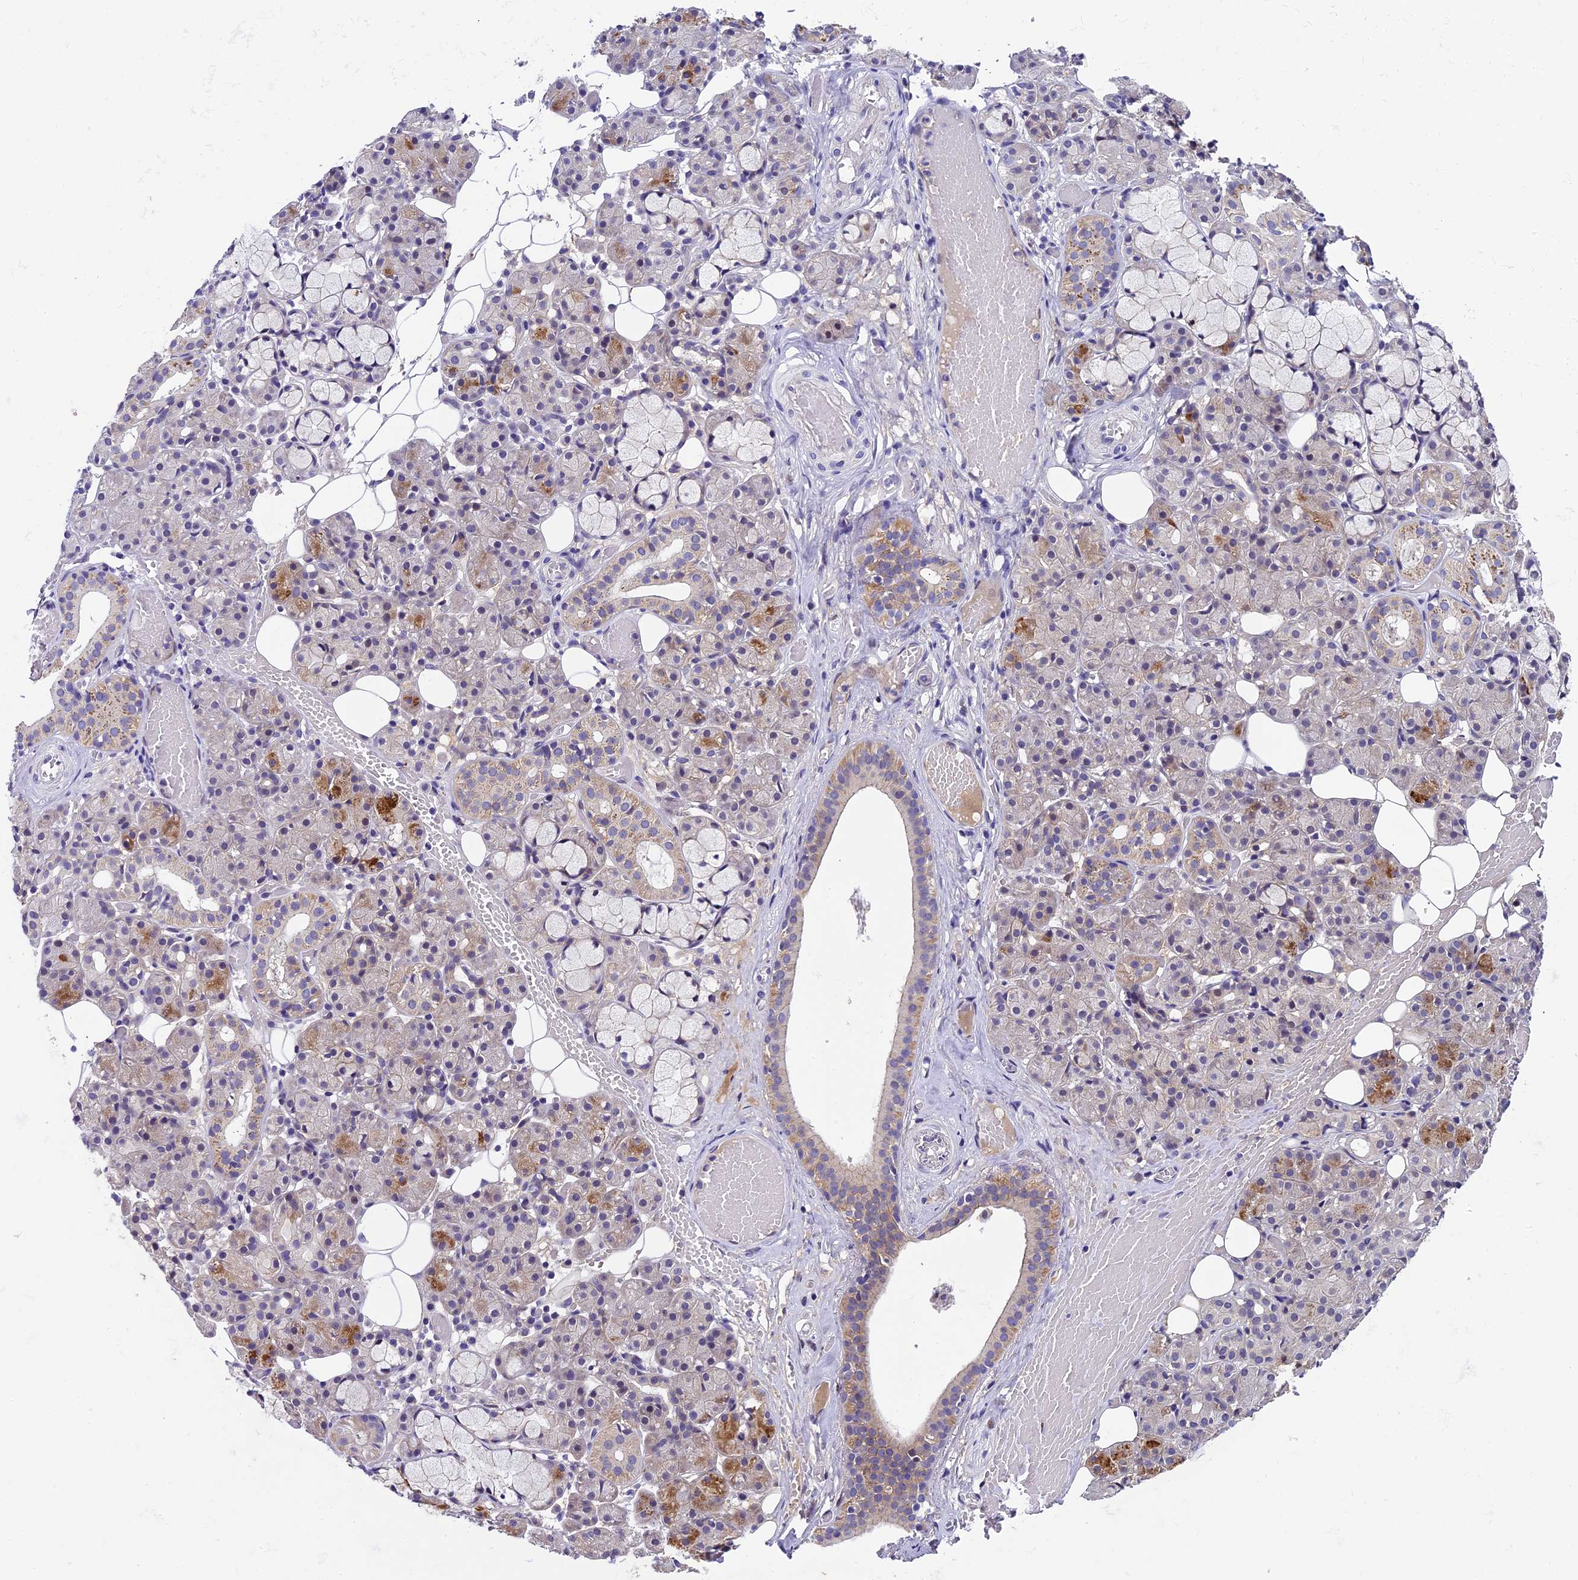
{"staining": {"intensity": "moderate", "quantity": "<25%", "location": "cytoplasmic/membranous"}, "tissue": "salivary gland", "cell_type": "Glandular cells", "image_type": "normal", "snomed": [{"axis": "morphology", "description": "Normal tissue, NOS"}, {"axis": "topography", "description": "Salivary gland"}], "caption": "High-magnification brightfield microscopy of benign salivary gland stained with DAB (brown) and counterstained with hematoxylin (blue). glandular cells exhibit moderate cytoplasmic/membranous positivity is present in approximately<25% of cells.", "gene": "ENKD1", "patient": {"sex": "male", "age": 63}}